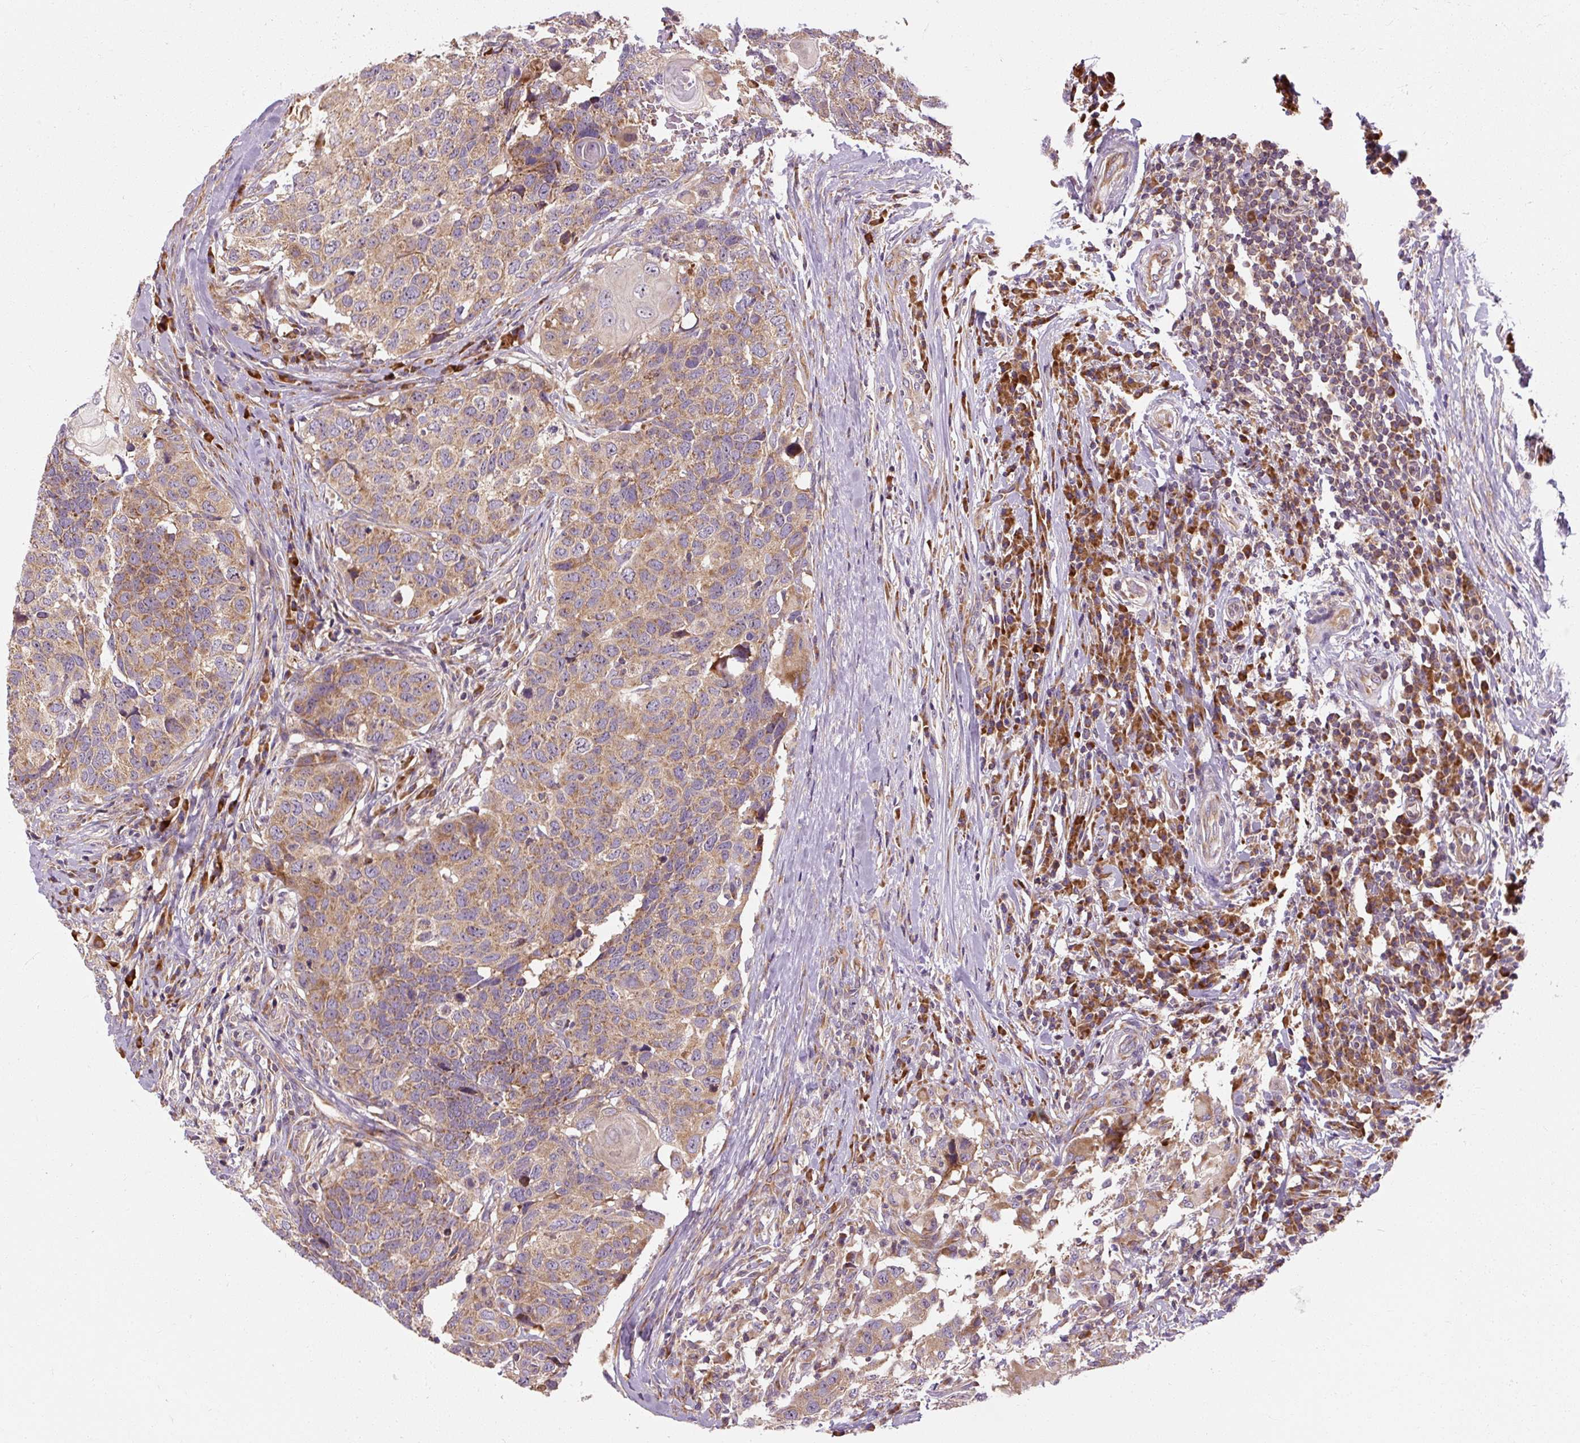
{"staining": {"intensity": "moderate", "quantity": ">75%", "location": "cytoplasmic/membranous"}, "tissue": "head and neck cancer", "cell_type": "Tumor cells", "image_type": "cancer", "snomed": [{"axis": "morphology", "description": "Normal tissue, NOS"}, {"axis": "morphology", "description": "Squamous cell carcinoma, NOS"}, {"axis": "topography", "description": "Skeletal muscle"}, {"axis": "topography", "description": "Vascular tissue"}, {"axis": "topography", "description": "Peripheral nerve tissue"}, {"axis": "topography", "description": "Head-Neck"}], "caption": "Human head and neck cancer stained with a brown dye displays moderate cytoplasmic/membranous positive staining in about >75% of tumor cells.", "gene": "PRSS48", "patient": {"sex": "male", "age": 66}}